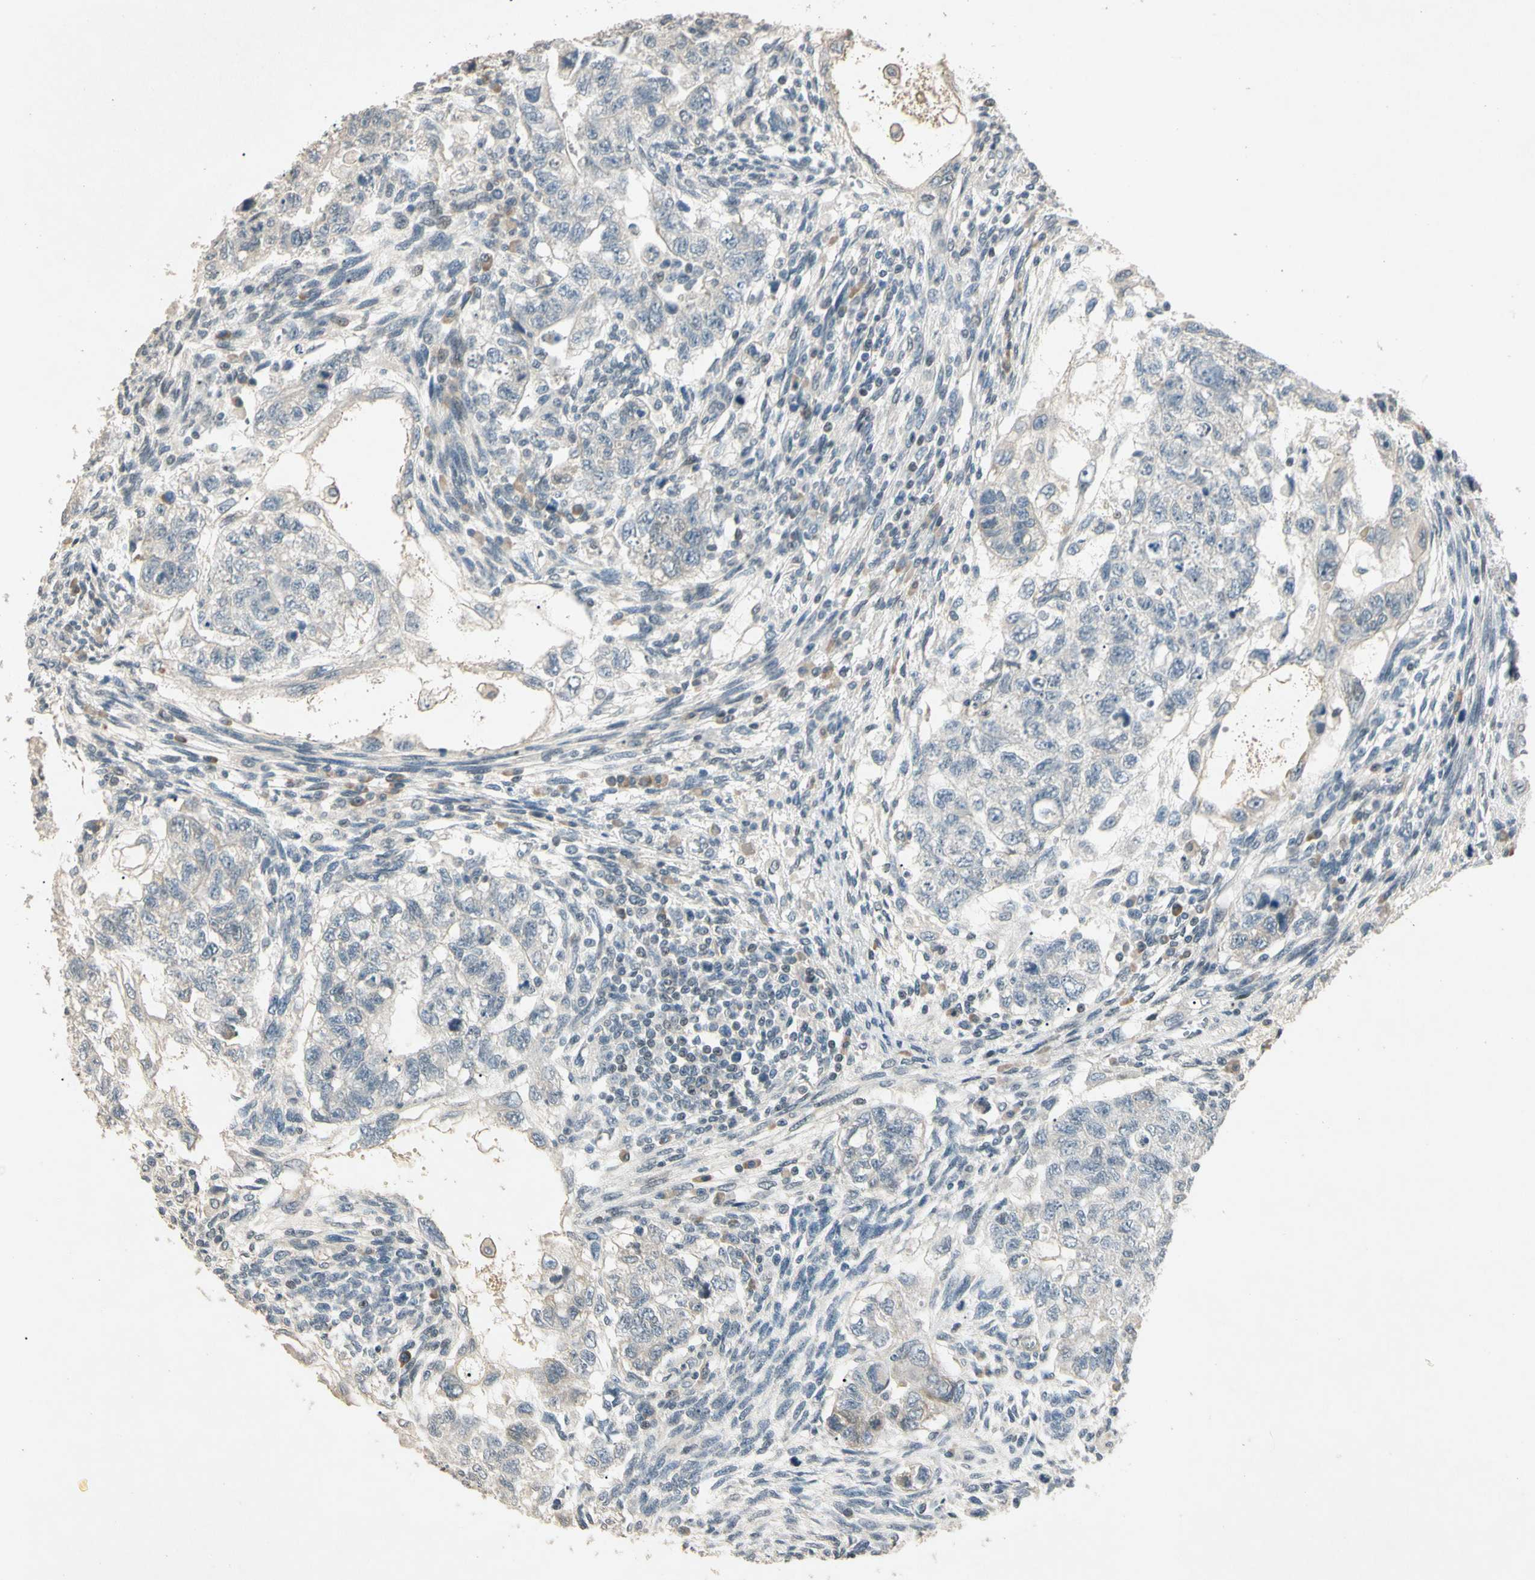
{"staining": {"intensity": "negative", "quantity": "none", "location": "none"}, "tissue": "testis cancer", "cell_type": "Tumor cells", "image_type": "cancer", "snomed": [{"axis": "morphology", "description": "Normal tissue, NOS"}, {"axis": "morphology", "description": "Carcinoma, Embryonal, NOS"}, {"axis": "topography", "description": "Testis"}], "caption": "Immunohistochemistry (IHC) histopathology image of neoplastic tissue: testis embryonal carcinoma stained with DAB (3,3'-diaminobenzidine) demonstrates no significant protein expression in tumor cells.", "gene": "ZBTB4", "patient": {"sex": "male", "age": 36}}